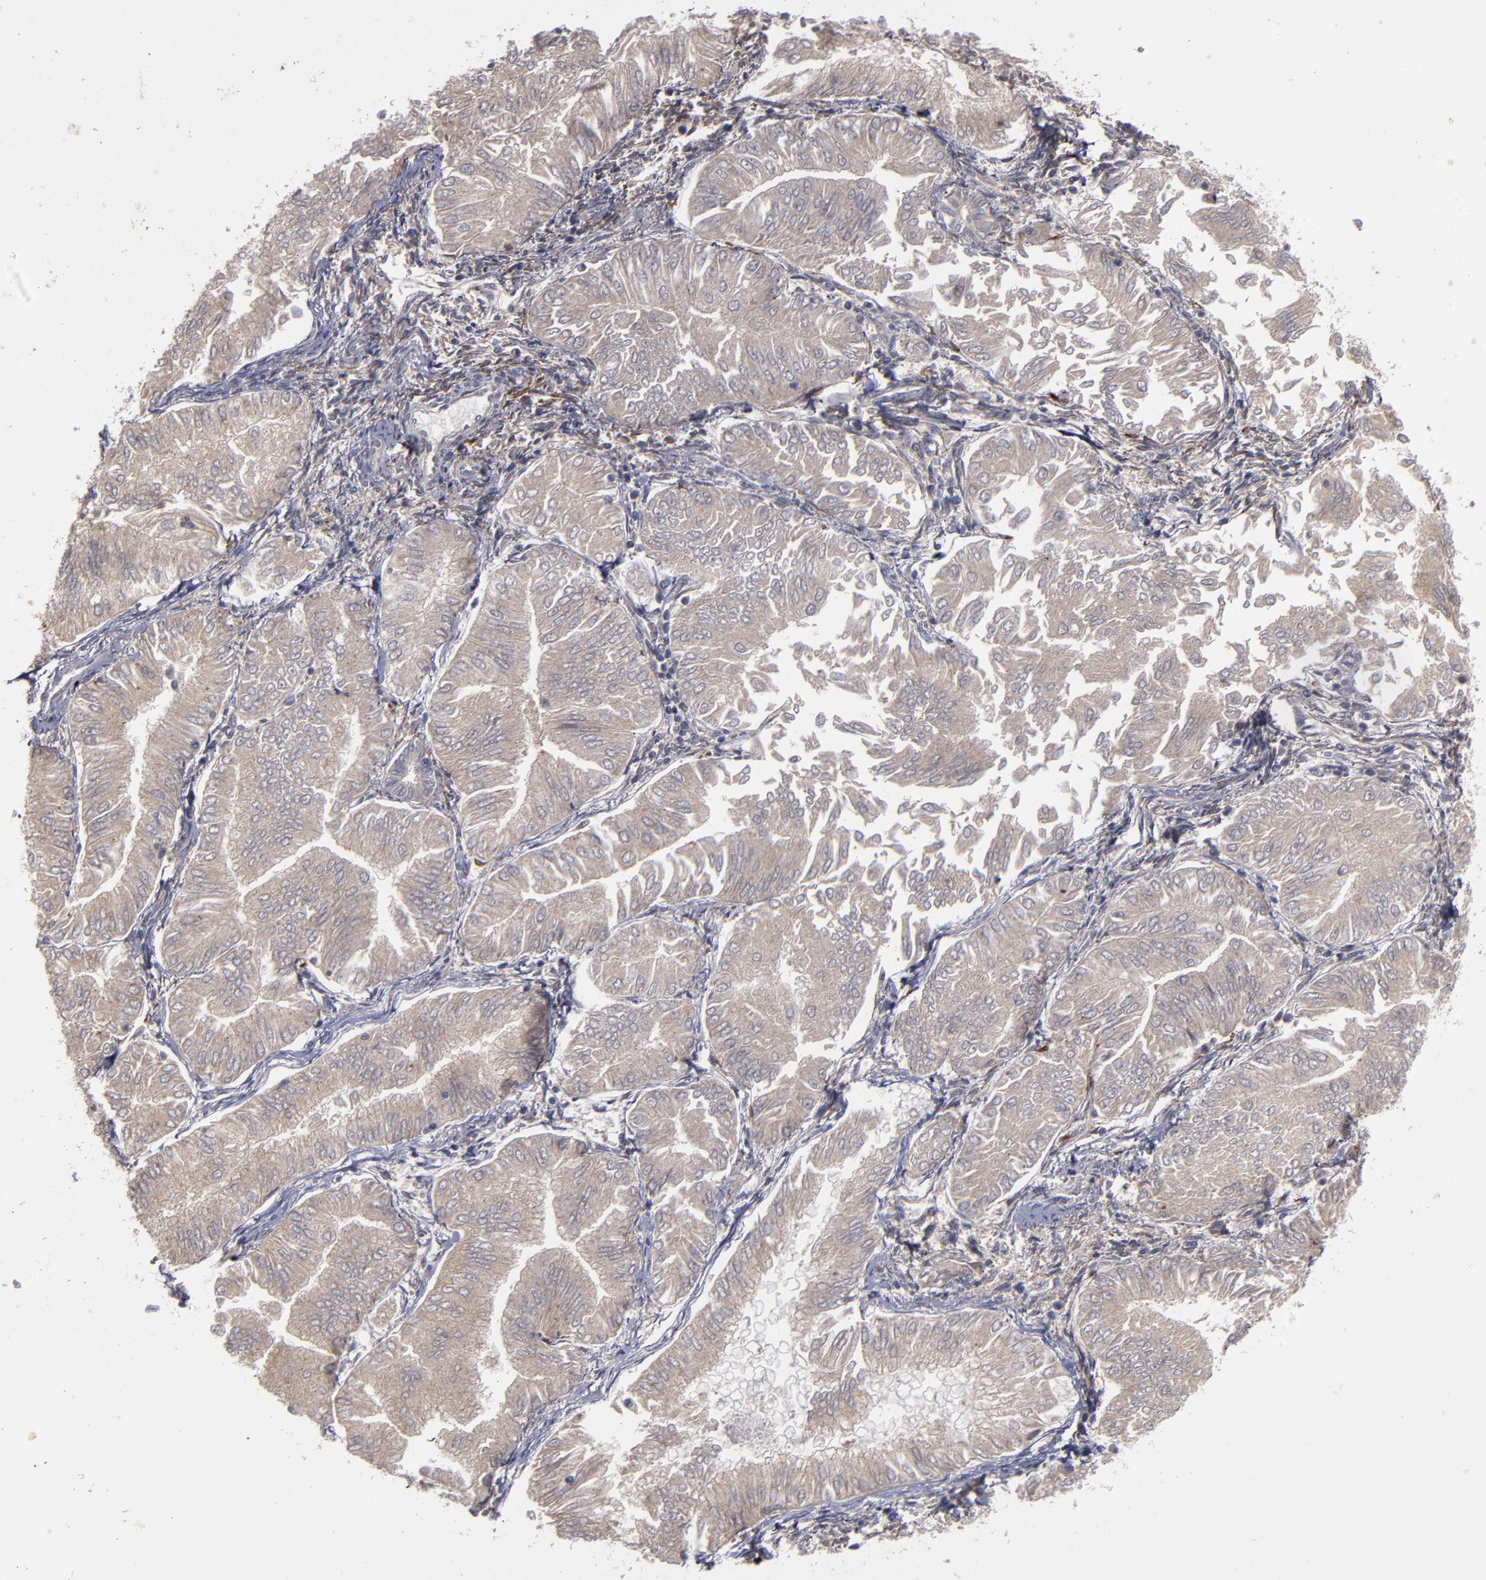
{"staining": {"intensity": "weak", "quantity": ">75%", "location": "cytoplasmic/membranous"}, "tissue": "endometrial cancer", "cell_type": "Tumor cells", "image_type": "cancer", "snomed": [{"axis": "morphology", "description": "Adenocarcinoma, NOS"}, {"axis": "topography", "description": "Endometrium"}], "caption": "Weak cytoplasmic/membranous protein staining is identified in about >75% of tumor cells in endometrial adenocarcinoma.", "gene": "MMP11", "patient": {"sex": "female", "age": 53}}